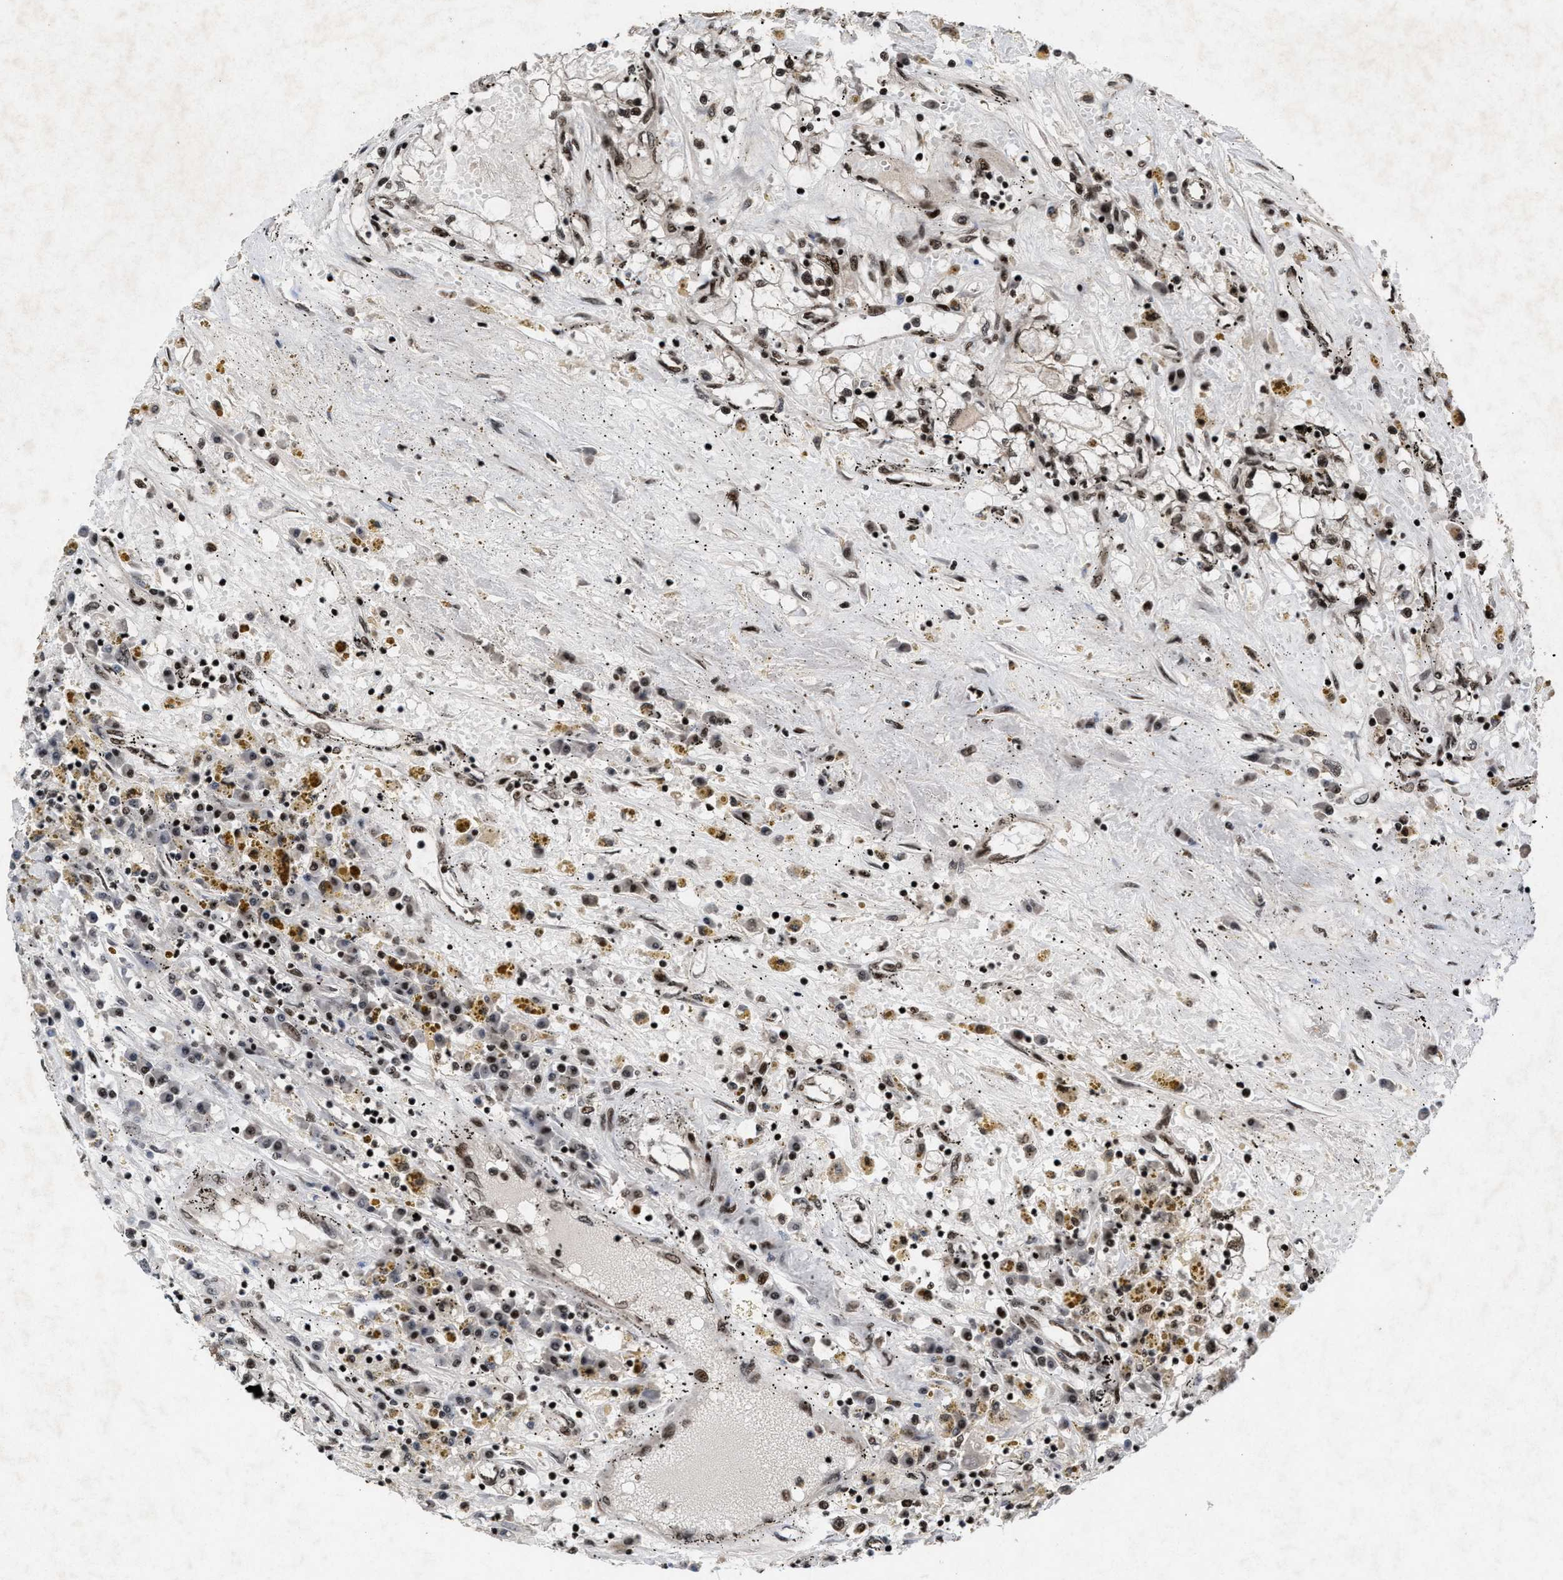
{"staining": {"intensity": "moderate", "quantity": ">75%", "location": "nuclear"}, "tissue": "renal cancer", "cell_type": "Tumor cells", "image_type": "cancer", "snomed": [{"axis": "morphology", "description": "Adenocarcinoma, NOS"}, {"axis": "topography", "description": "Kidney"}], "caption": "Renal cancer tissue displays moderate nuclear staining in approximately >75% of tumor cells", "gene": "WIZ", "patient": {"sex": "male", "age": 56}}